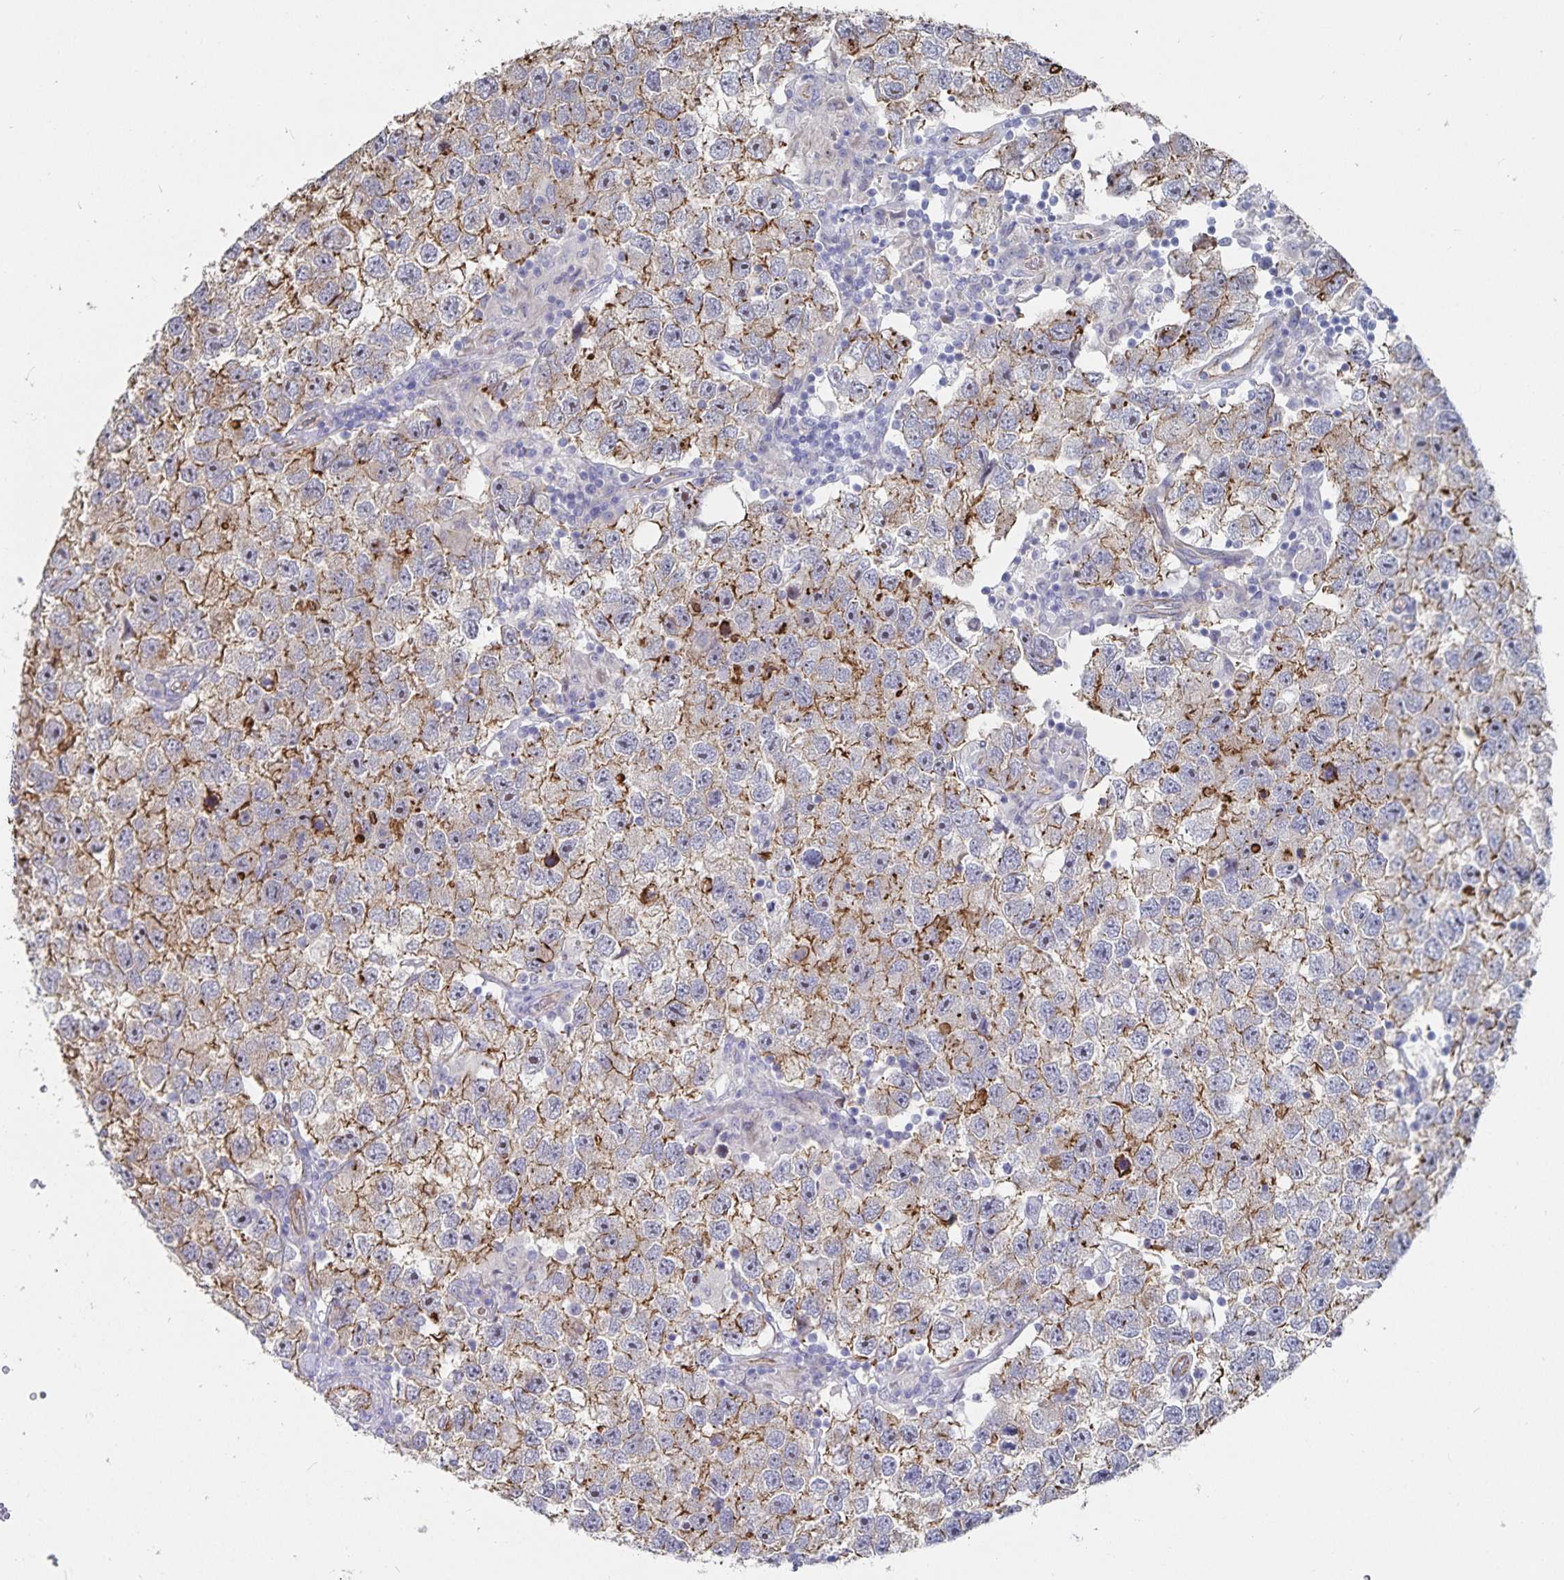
{"staining": {"intensity": "moderate", "quantity": "25%-75%", "location": "cytoplasmic/membranous"}, "tissue": "testis cancer", "cell_type": "Tumor cells", "image_type": "cancer", "snomed": [{"axis": "morphology", "description": "Seminoma, NOS"}, {"axis": "topography", "description": "Testis"}], "caption": "This micrograph displays immunohistochemistry staining of testis cancer (seminoma), with medium moderate cytoplasmic/membranous expression in approximately 25%-75% of tumor cells.", "gene": "SSTR1", "patient": {"sex": "male", "age": 26}}